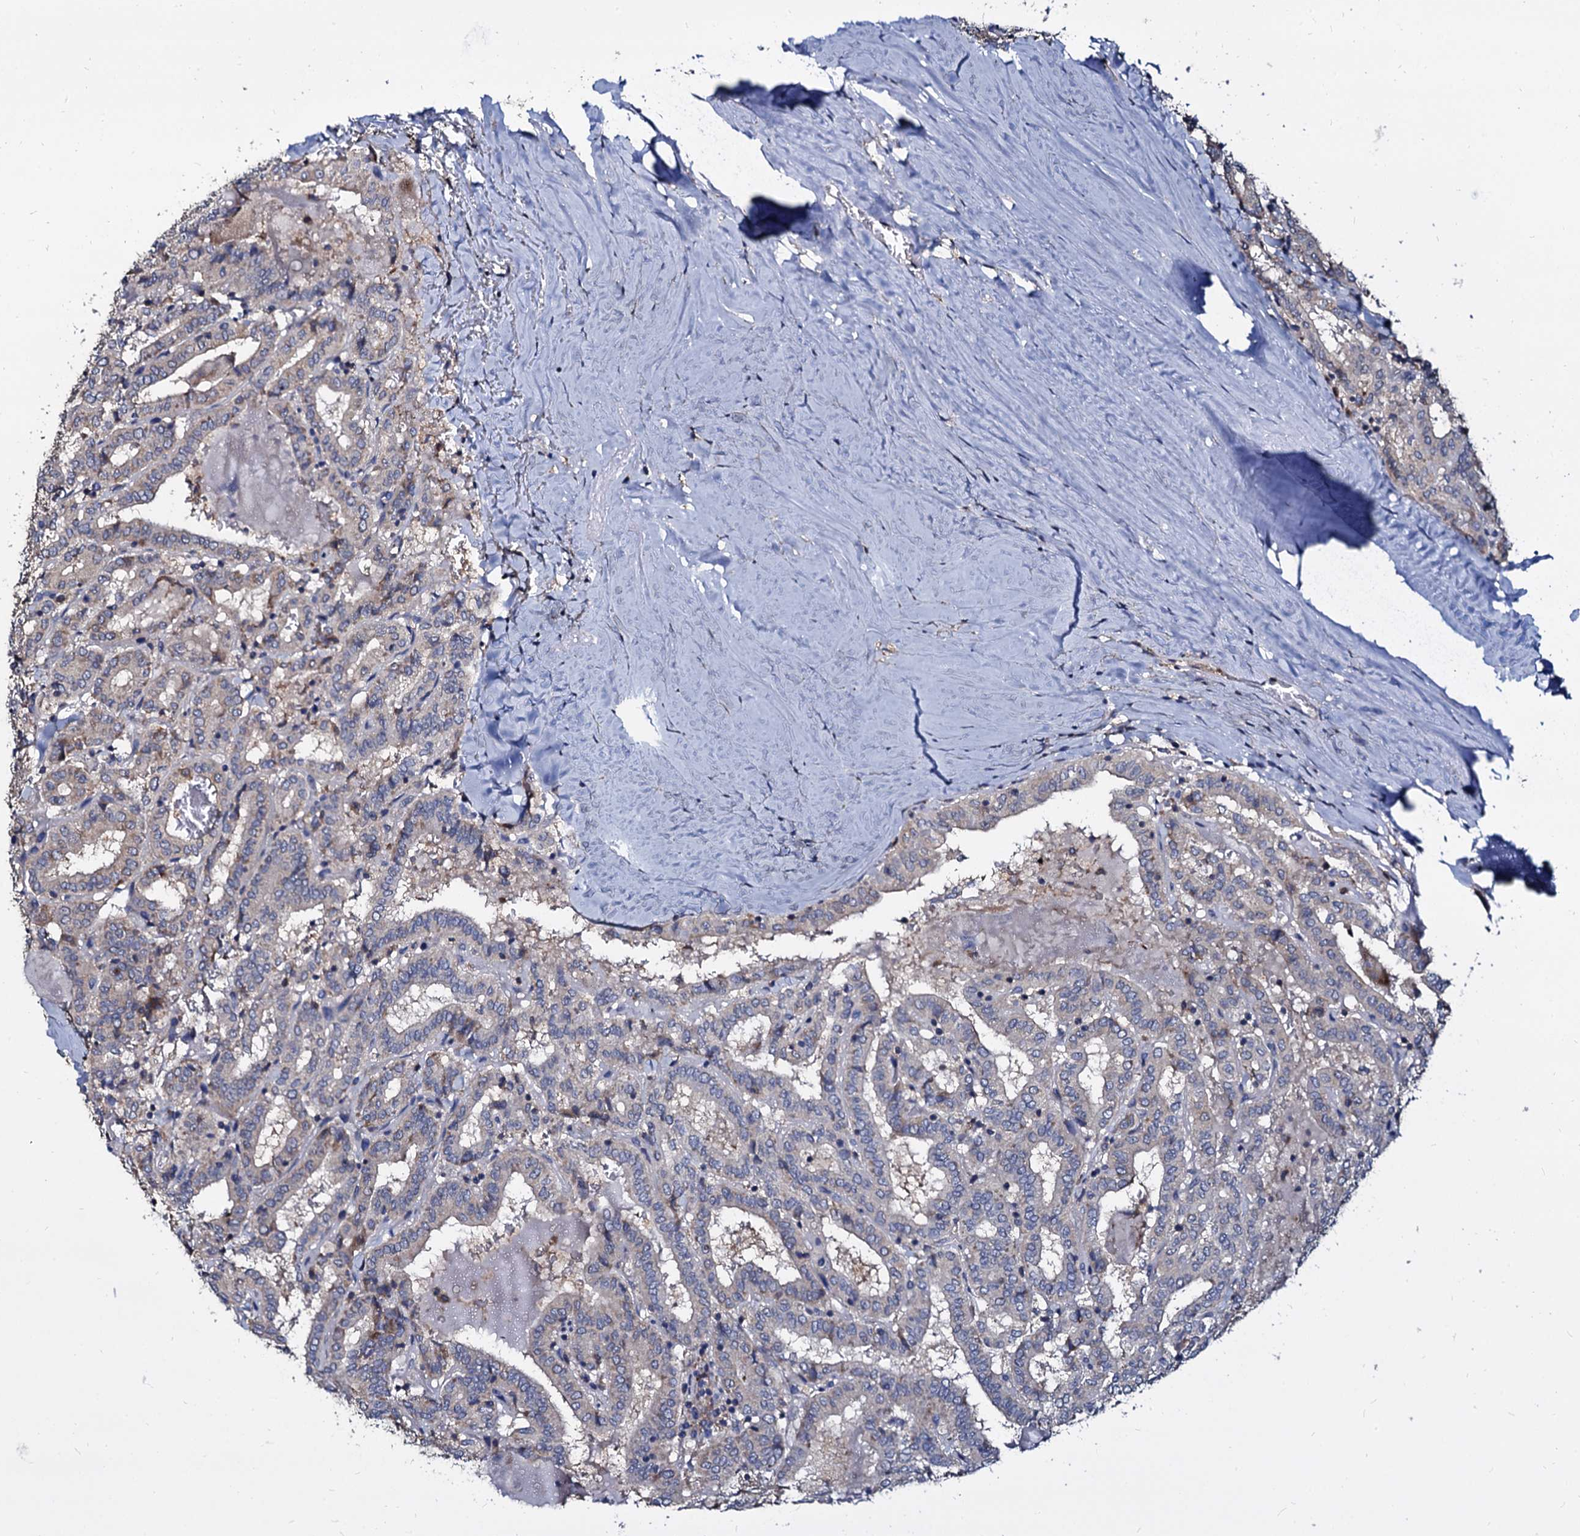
{"staining": {"intensity": "weak", "quantity": "<25%", "location": "cytoplasmic/membranous"}, "tissue": "thyroid cancer", "cell_type": "Tumor cells", "image_type": "cancer", "snomed": [{"axis": "morphology", "description": "Papillary adenocarcinoma, NOS"}, {"axis": "topography", "description": "Thyroid gland"}], "caption": "High magnification brightfield microscopy of thyroid papillary adenocarcinoma stained with DAB (brown) and counterstained with hematoxylin (blue): tumor cells show no significant expression.", "gene": "ANKRD13A", "patient": {"sex": "female", "age": 72}}